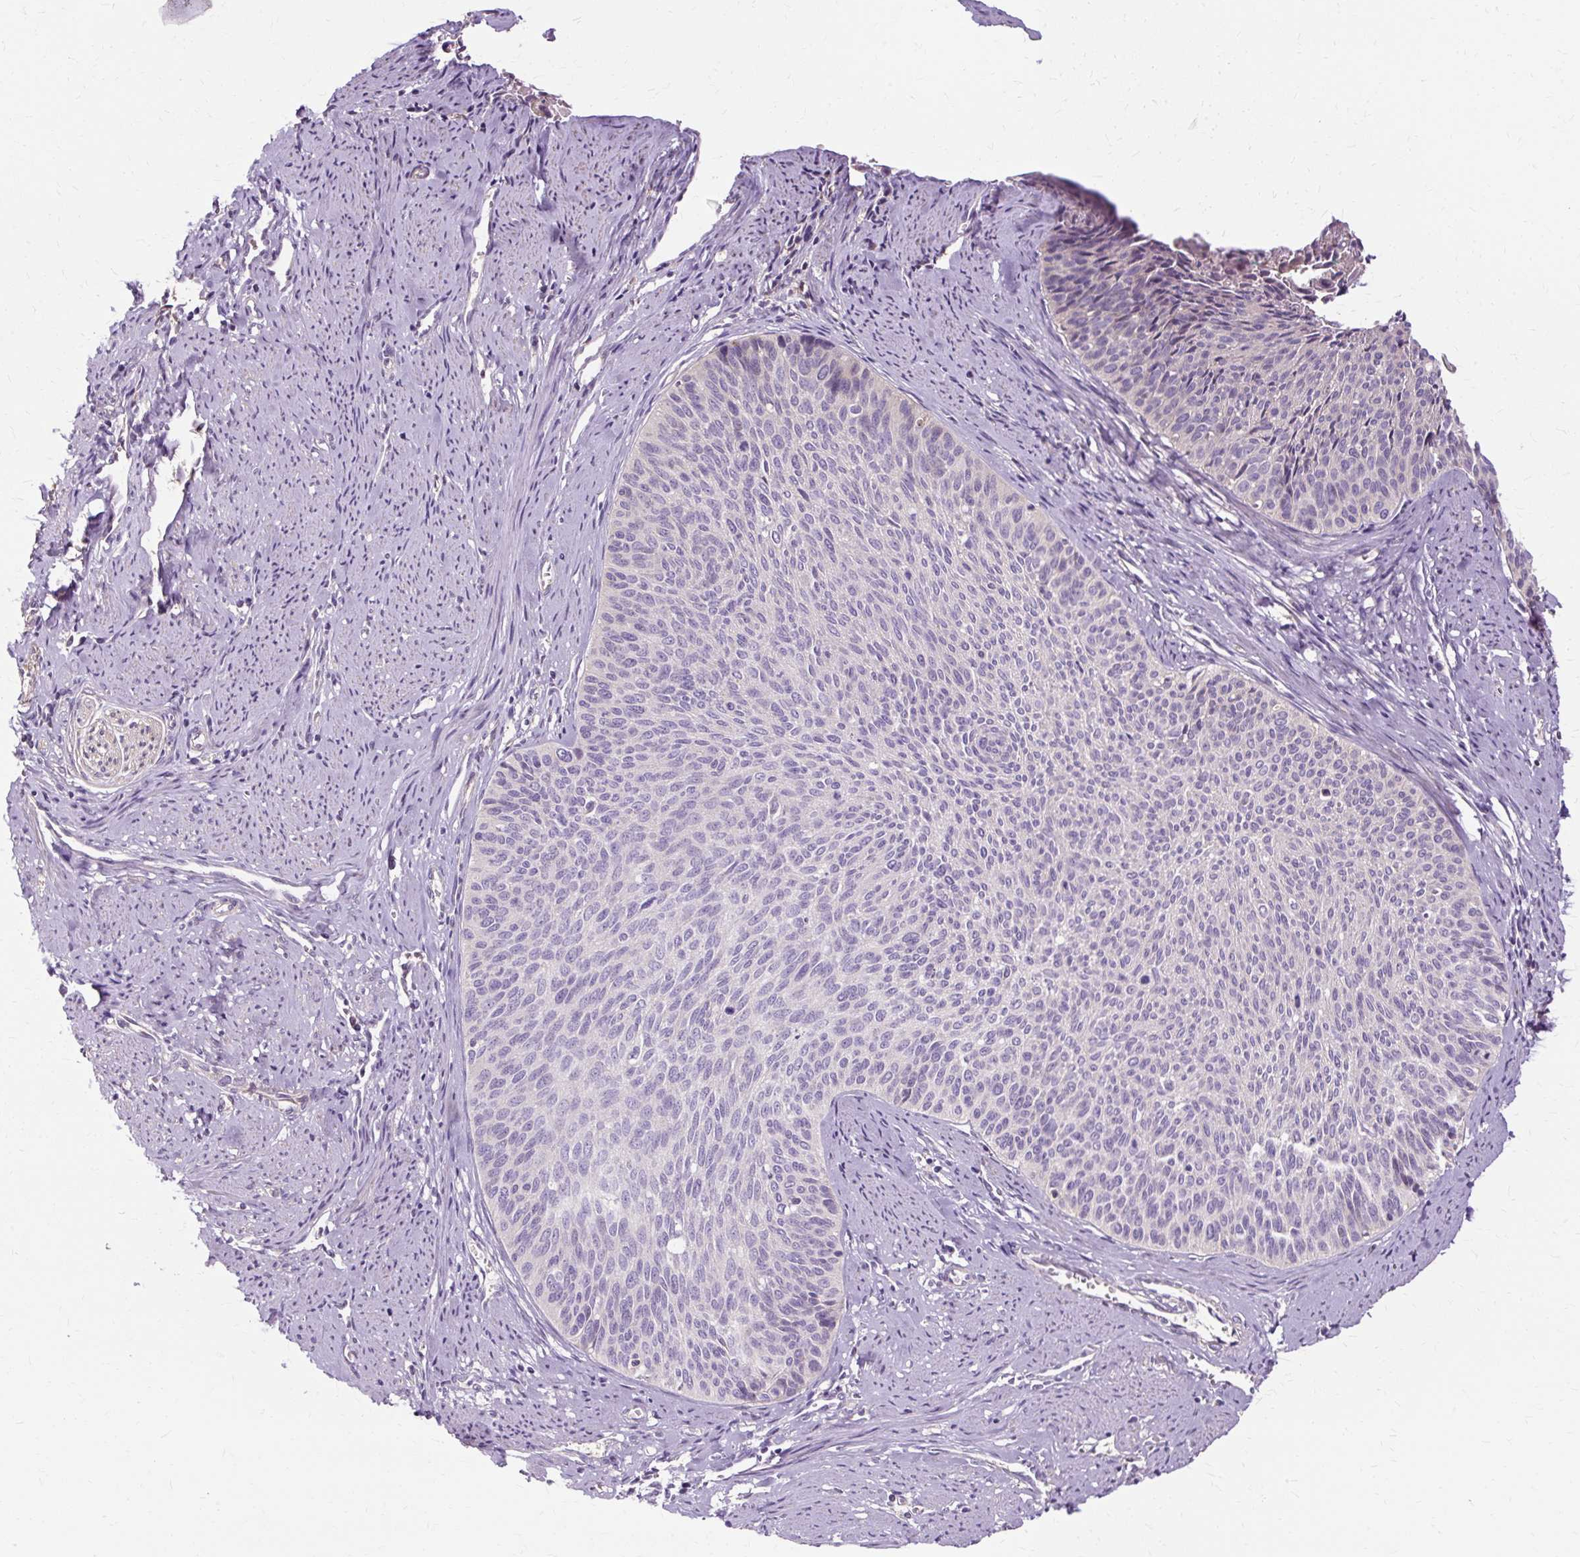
{"staining": {"intensity": "negative", "quantity": "none", "location": "none"}, "tissue": "cervical cancer", "cell_type": "Tumor cells", "image_type": "cancer", "snomed": [{"axis": "morphology", "description": "Squamous cell carcinoma, NOS"}, {"axis": "topography", "description": "Cervix"}], "caption": "The photomicrograph displays no staining of tumor cells in squamous cell carcinoma (cervical).", "gene": "TSPAN8", "patient": {"sex": "female", "age": 55}}